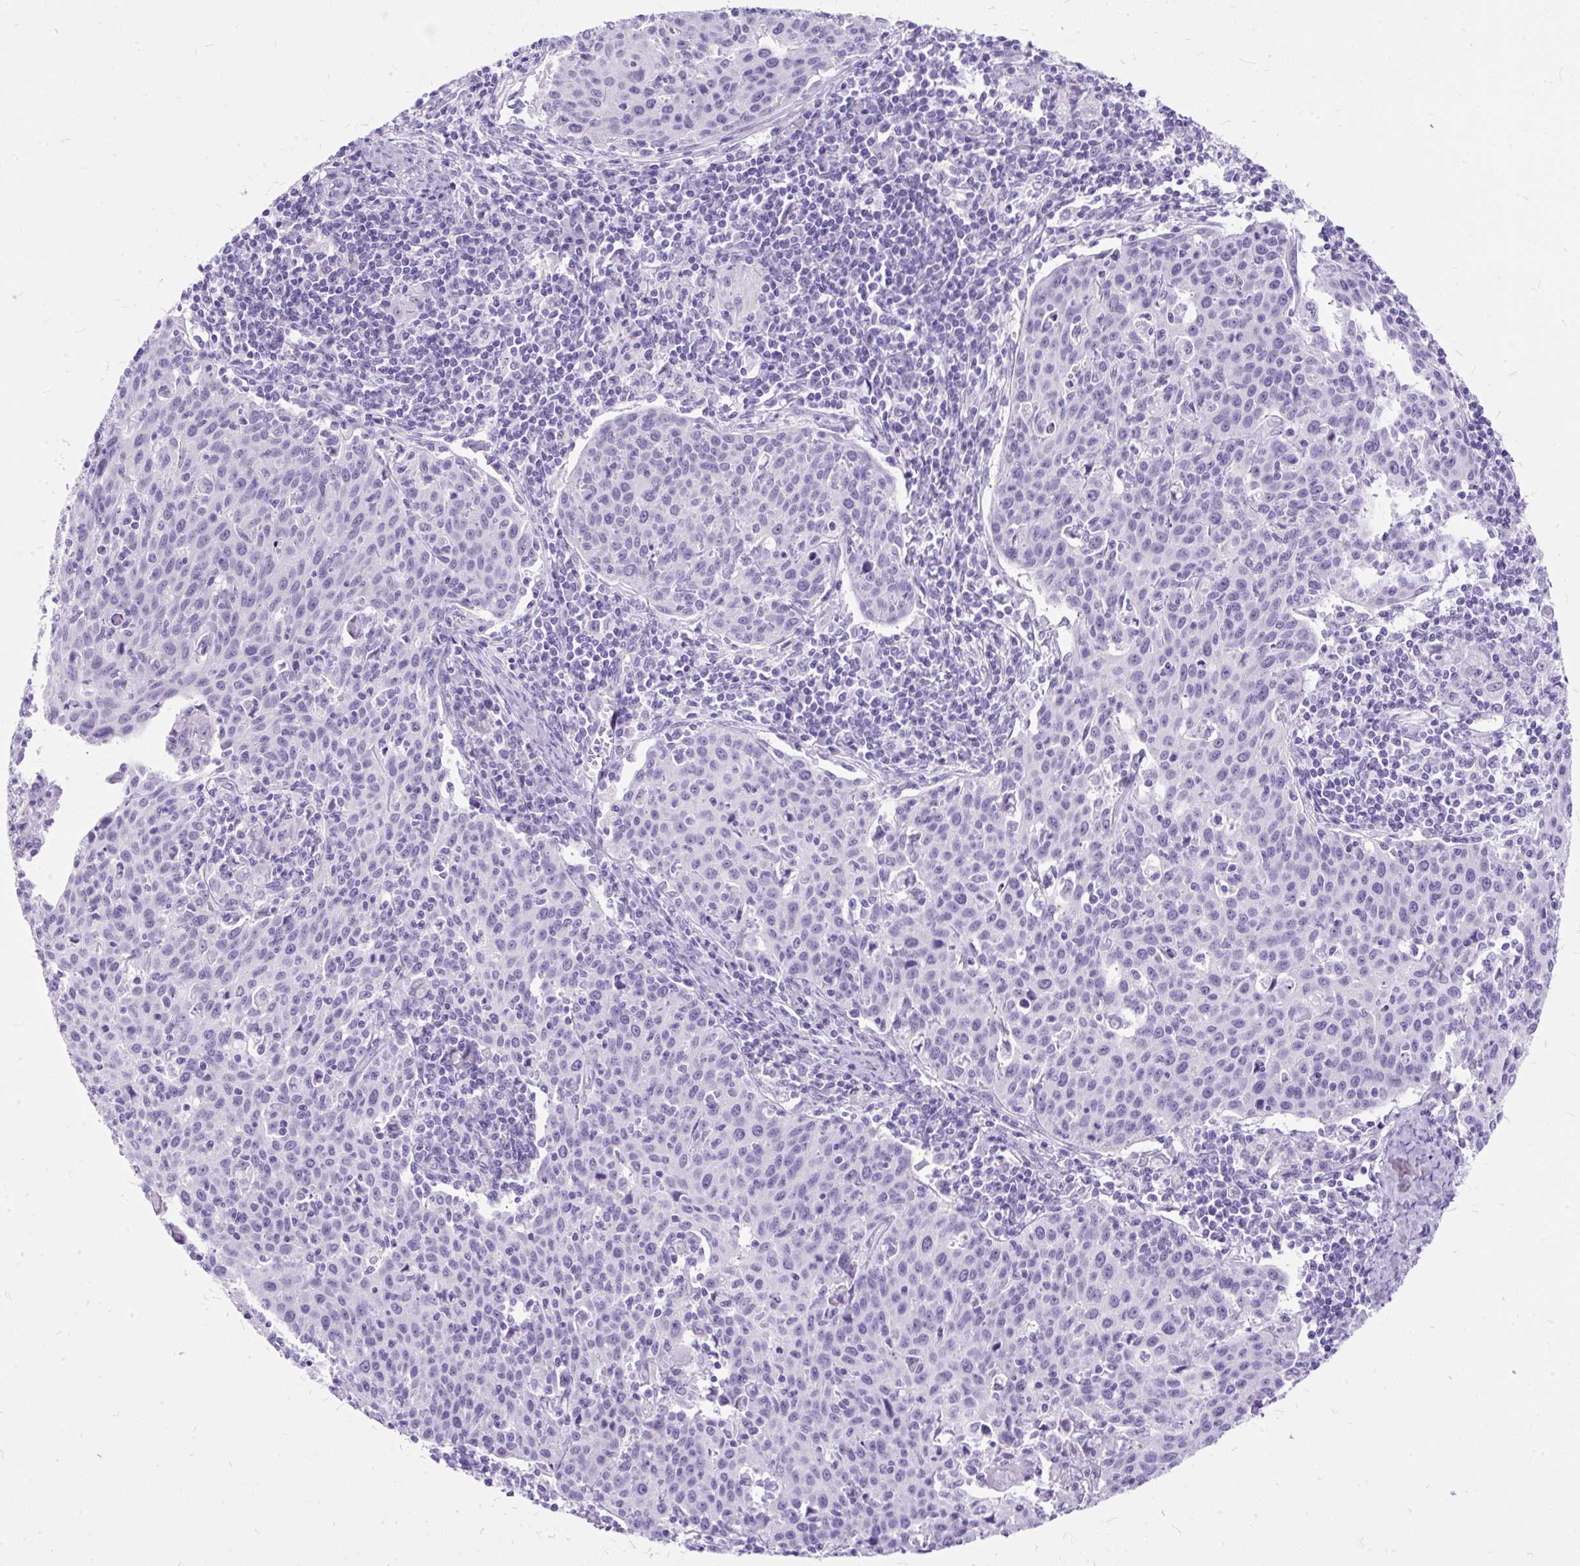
{"staining": {"intensity": "negative", "quantity": "none", "location": "none"}, "tissue": "cervical cancer", "cell_type": "Tumor cells", "image_type": "cancer", "snomed": [{"axis": "morphology", "description": "Squamous cell carcinoma, NOS"}, {"axis": "topography", "description": "Cervix"}], "caption": "Tumor cells show no significant protein positivity in cervical cancer. (IHC, brightfield microscopy, high magnification).", "gene": "SCGB1A1", "patient": {"sex": "female", "age": 38}}